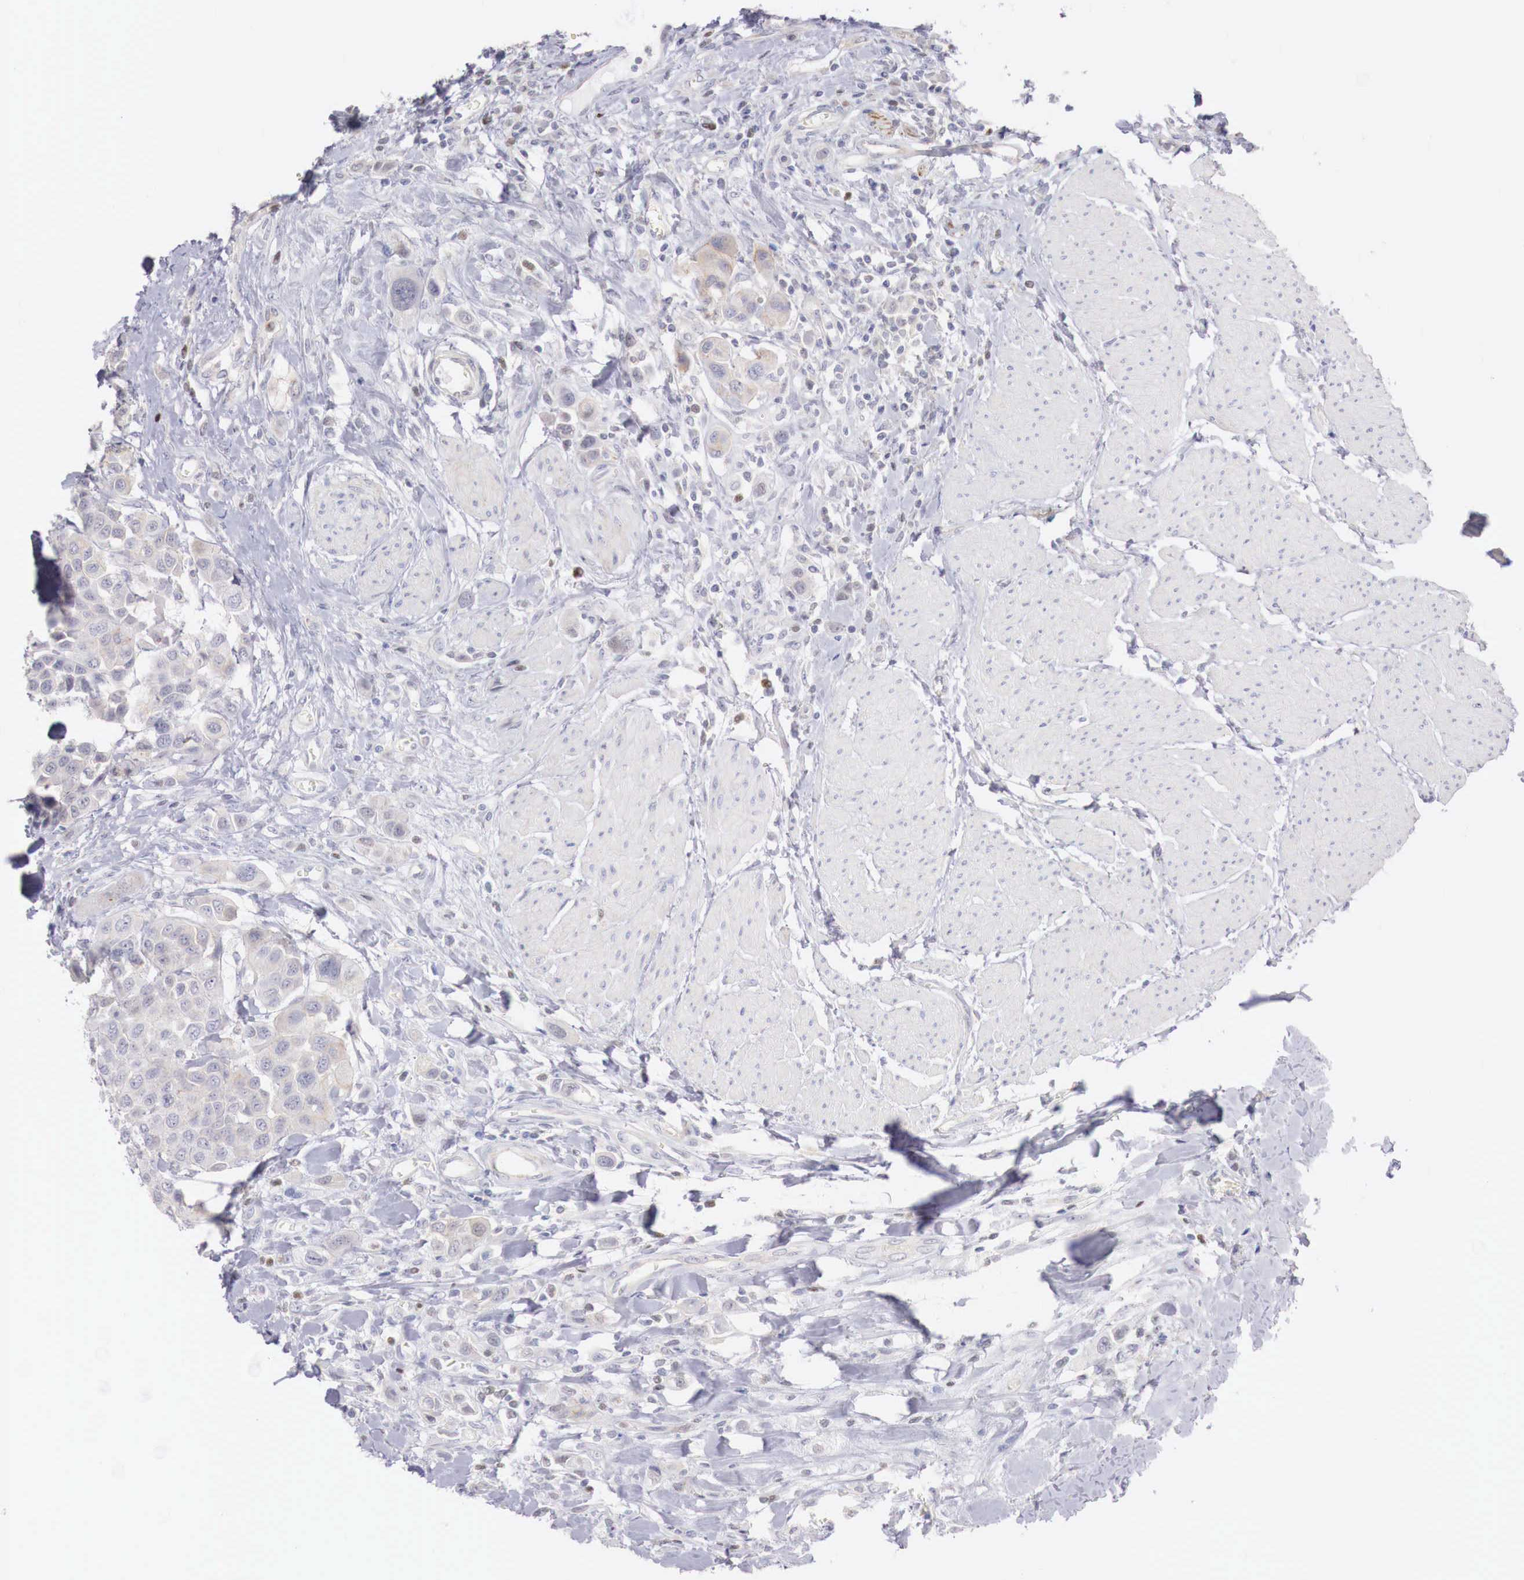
{"staining": {"intensity": "negative", "quantity": "none", "location": "none"}, "tissue": "urothelial cancer", "cell_type": "Tumor cells", "image_type": "cancer", "snomed": [{"axis": "morphology", "description": "Urothelial carcinoma, High grade"}, {"axis": "topography", "description": "Urinary bladder"}], "caption": "Immunohistochemical staining of human urothelial cancer exhibits no significant staining in tumor cells.", "gene": "TRIM13", "patient": {"sex": "male", "age": 50}}